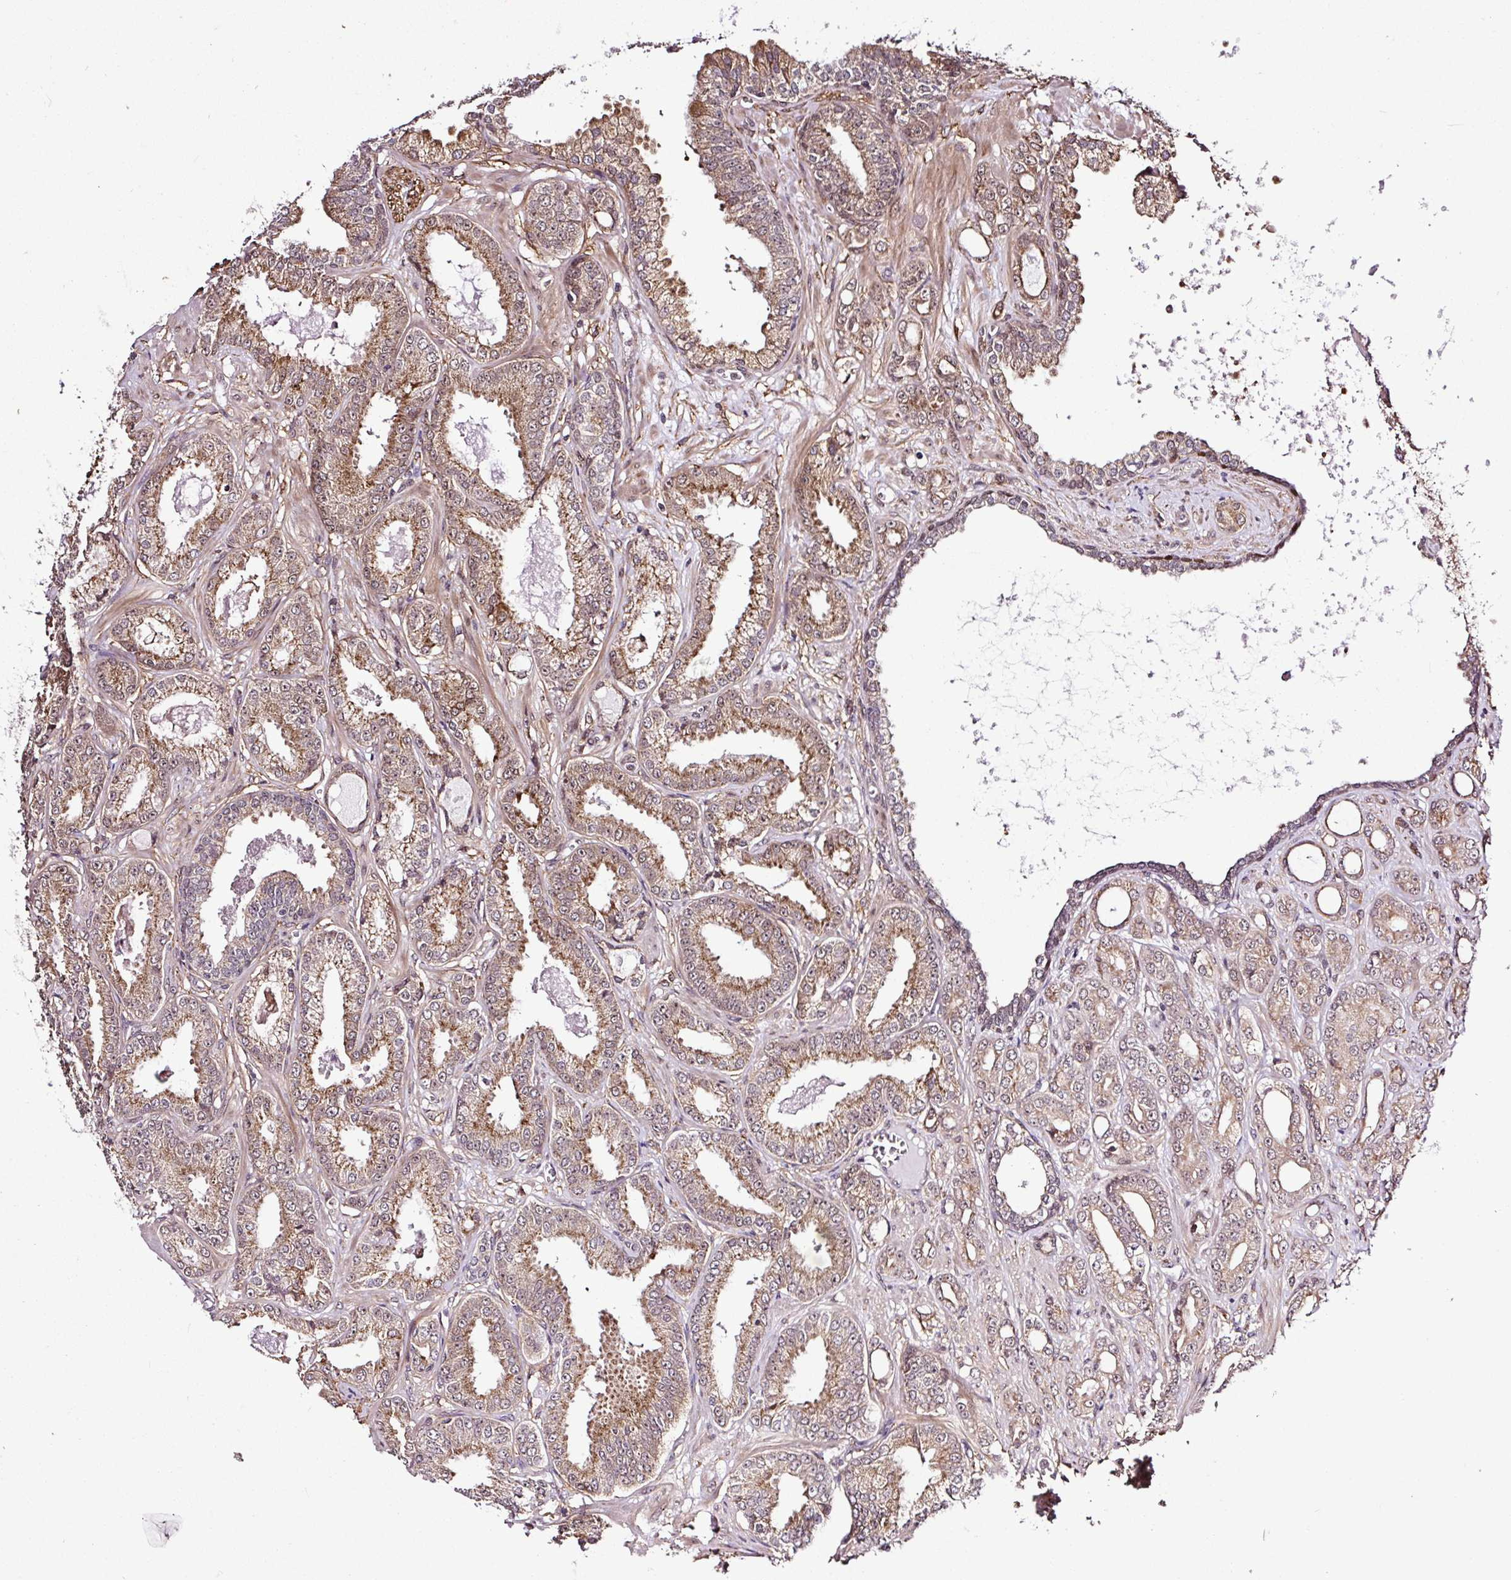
{"staining": {"intensity": "moderate", "quantity": ">75%", "location": "cytoplasmic/membranous,nuclear"}, "tissue": "prostate cancer", "cell_type": "Tumor cells", "image_type": "cancer", "snomed": [{"axis": "morphology", "description": "Adenocarcinoma, High grade"}, {"axis": "topography", "description": "Prostate"}], "caption": "Protein staining by IHC exhibits moderate cytoplasmic/membranous and nuclear expression in approximately >75% of tumor cells in prostate cancer (high-grade adenocarcinoma).", "gene": "FAM153A", "patient": {"sex": "male", "age": 71}}